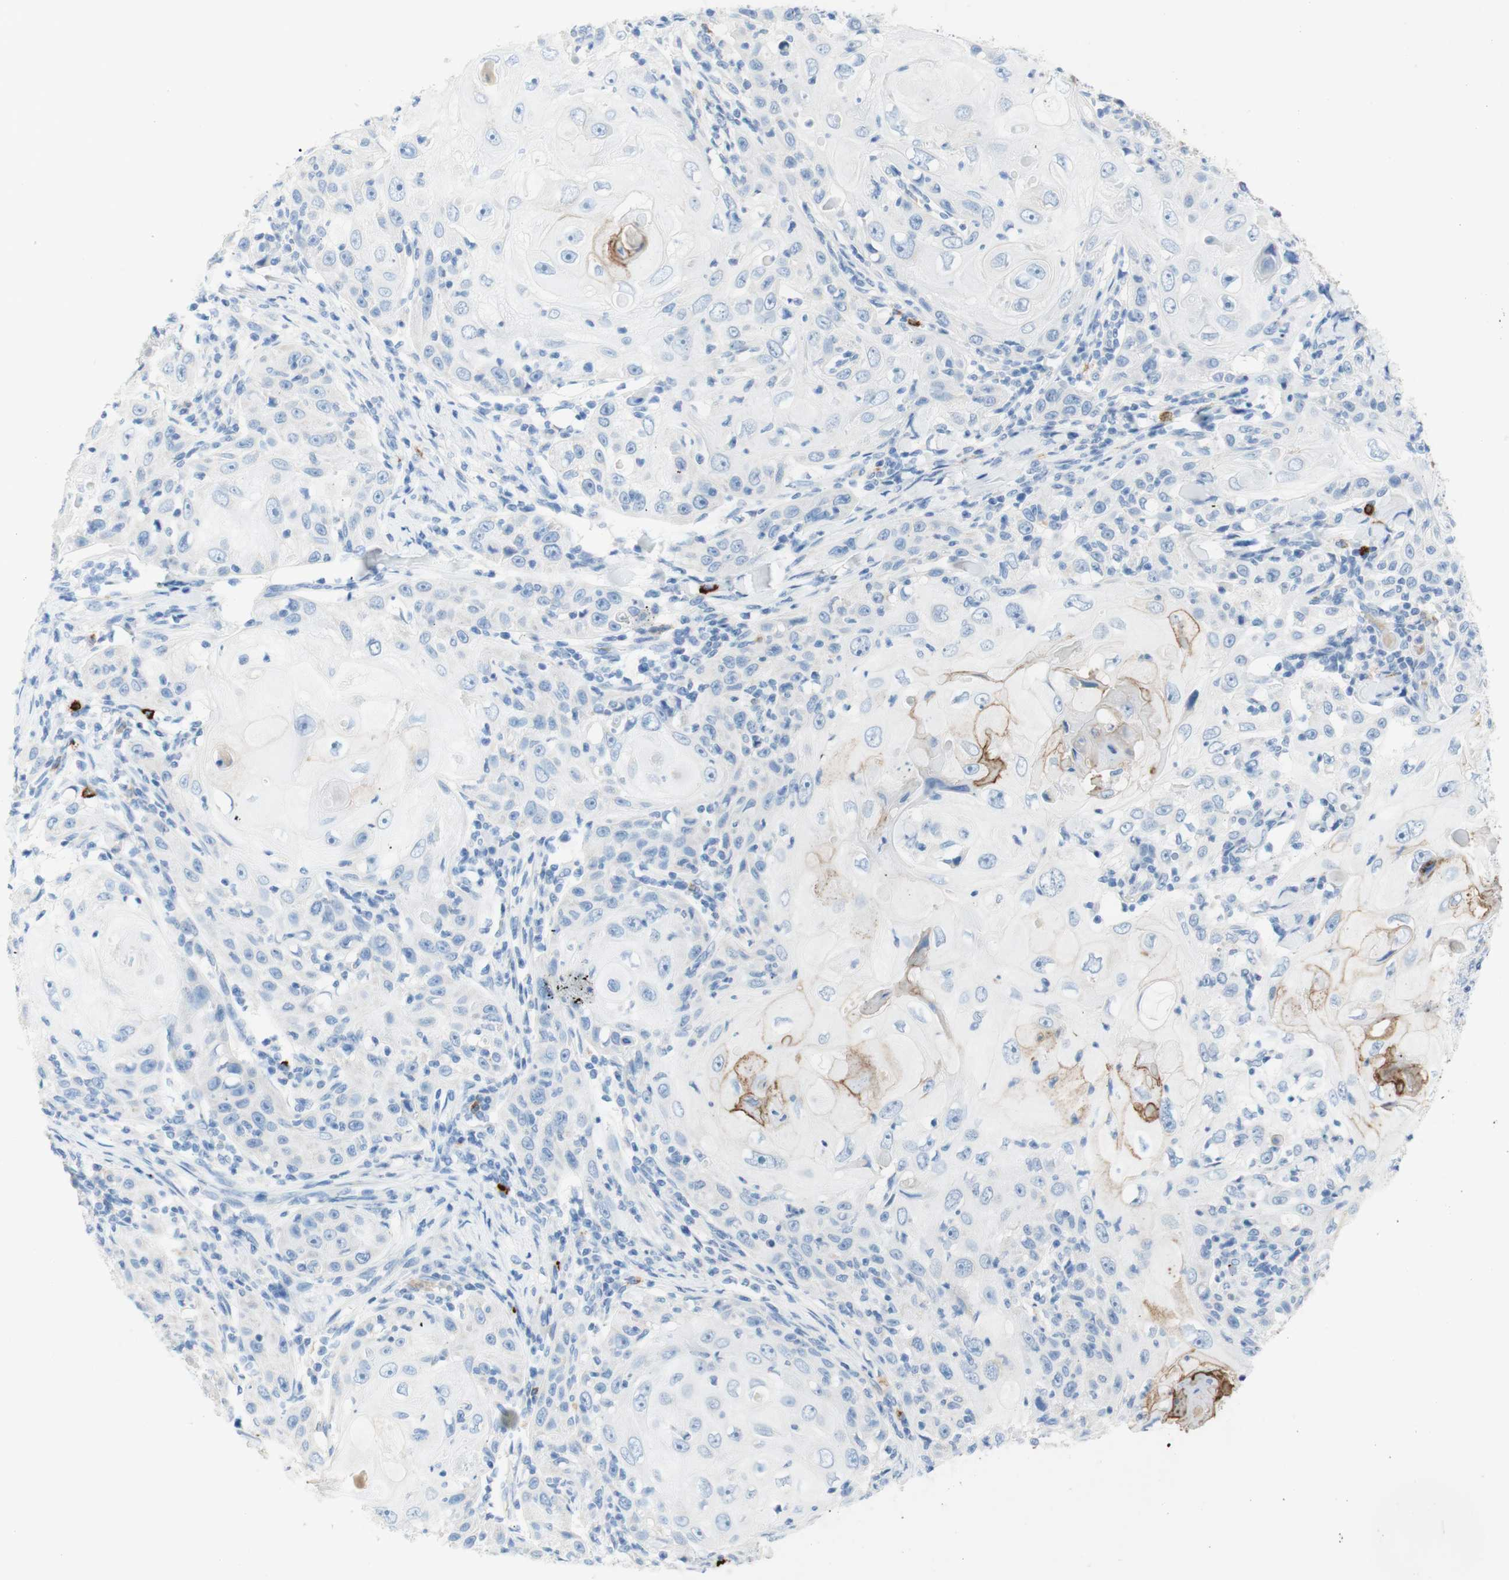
{"staining": {"intensity": "weak", "quantity": "<25%", "location": "cytoplasmic/membranous"}, "tissue": "skin cancer", "cell_type": "Tumor cells", "image_type": "cancer", "snomed": [{"axis": "morphology", "description": "Squamous cell carcinoma, NOS"}, {"axis": "topography", "description": "Skin"}], "caption": "Human skin cancer (squamous cell carcinoma) stained for a protein using IHC demonstrates no staining in tumor cells.", "gene": "CEACAM1", "patient": {"sex": "female", "age": 88}}